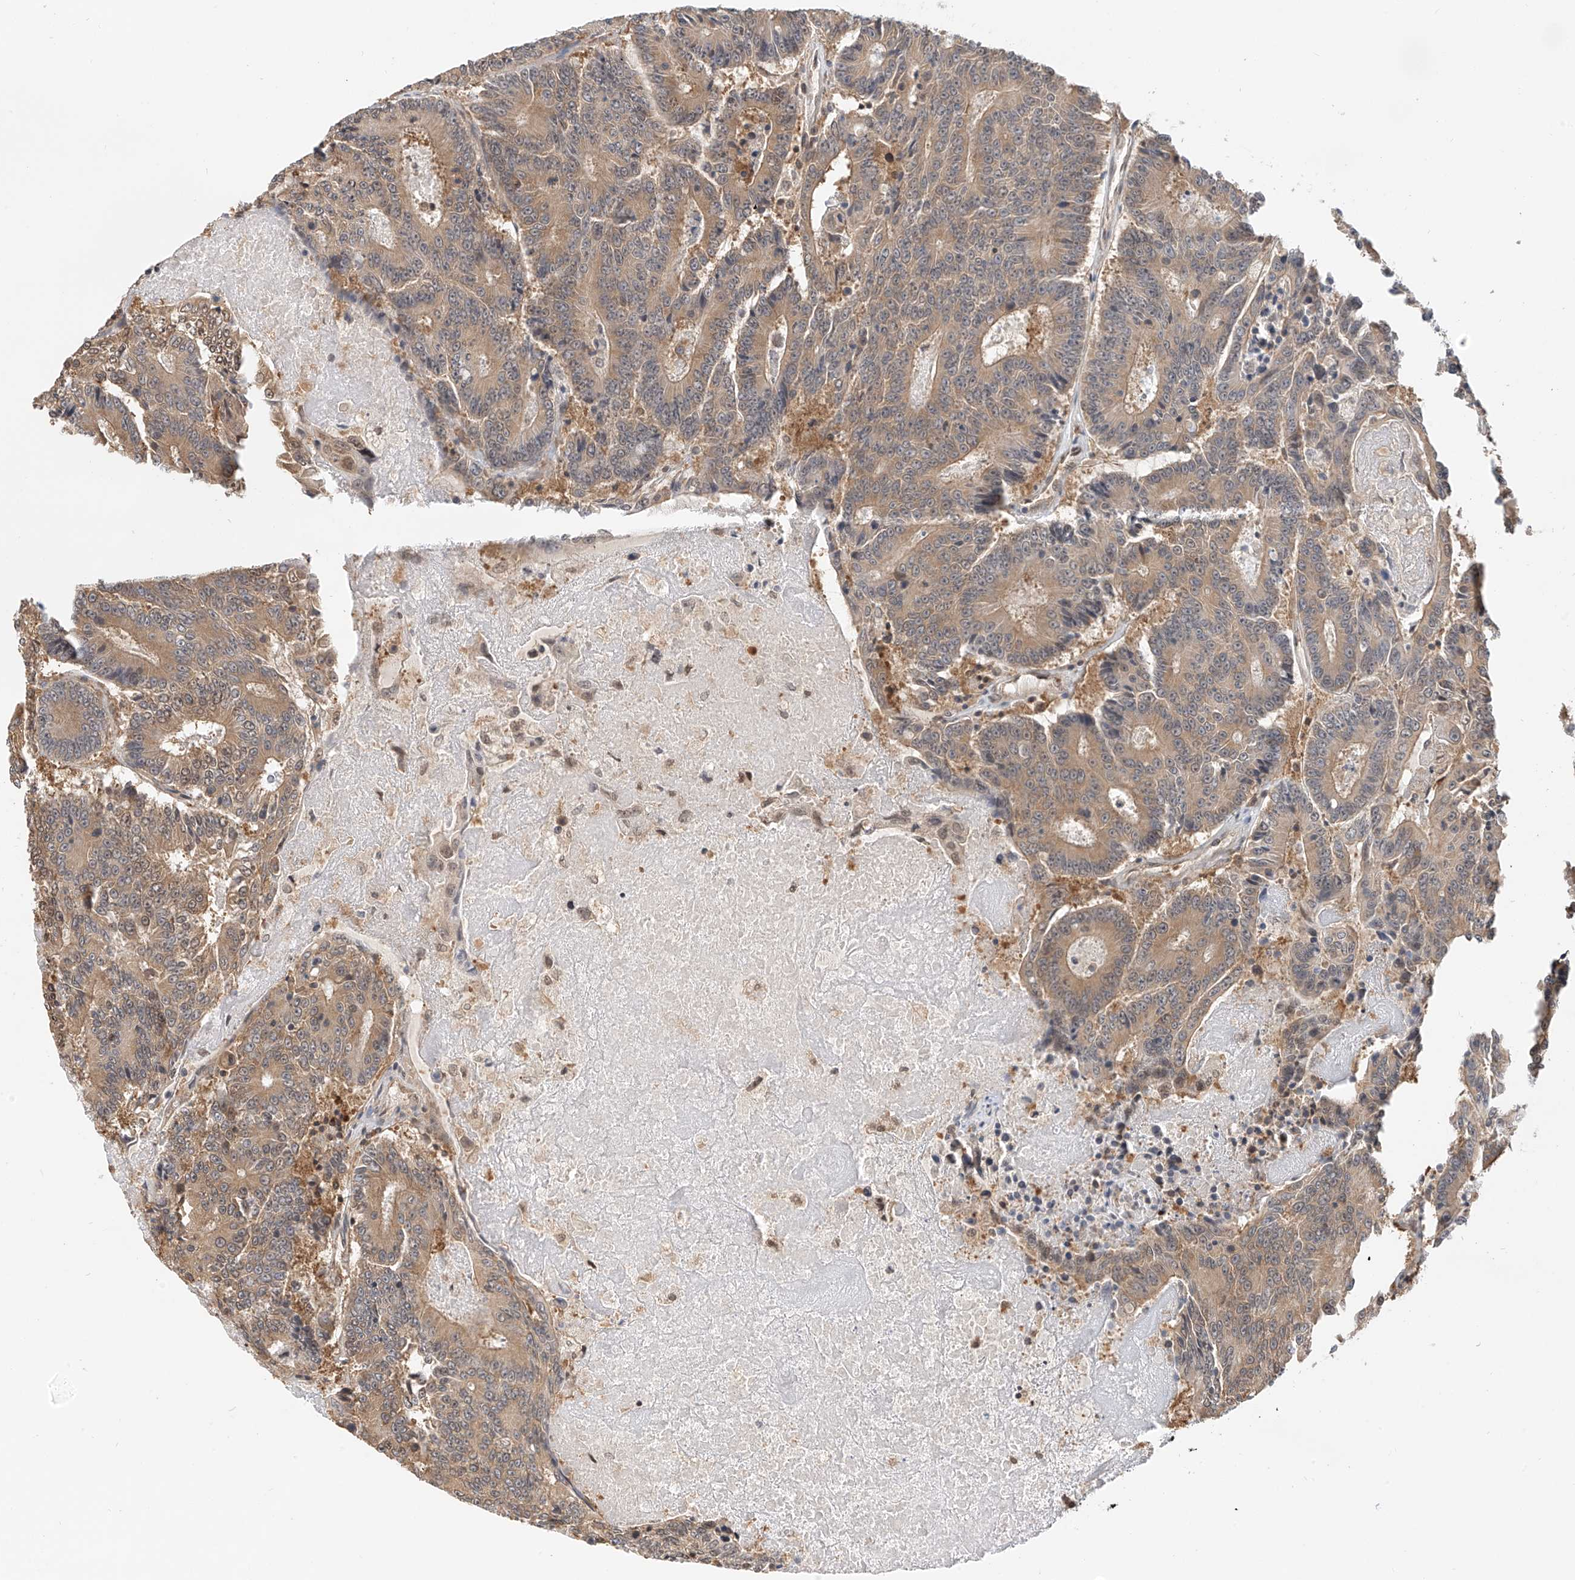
{"staining": {"intensity": "moderate", "quantity": ">75%", "location": "cytoplasmic/membranous"}, "tissue": "colorectal cancer", "cell_type": "Tumor cells", "image_type": "cancer", "snomed": [{"axis": "morphology", "description": "Adenocarcinoma, NOS"}, {"axis": "topography", "description": "Colon"}], "caption": "Protein staining shows moderate cytoplasmic/membranous positivity in approximately >75% of tumor cells in colorectal adenocarcinoma.", "gene": "PPA2", "patient": {"sex": "male", "age": 83}}